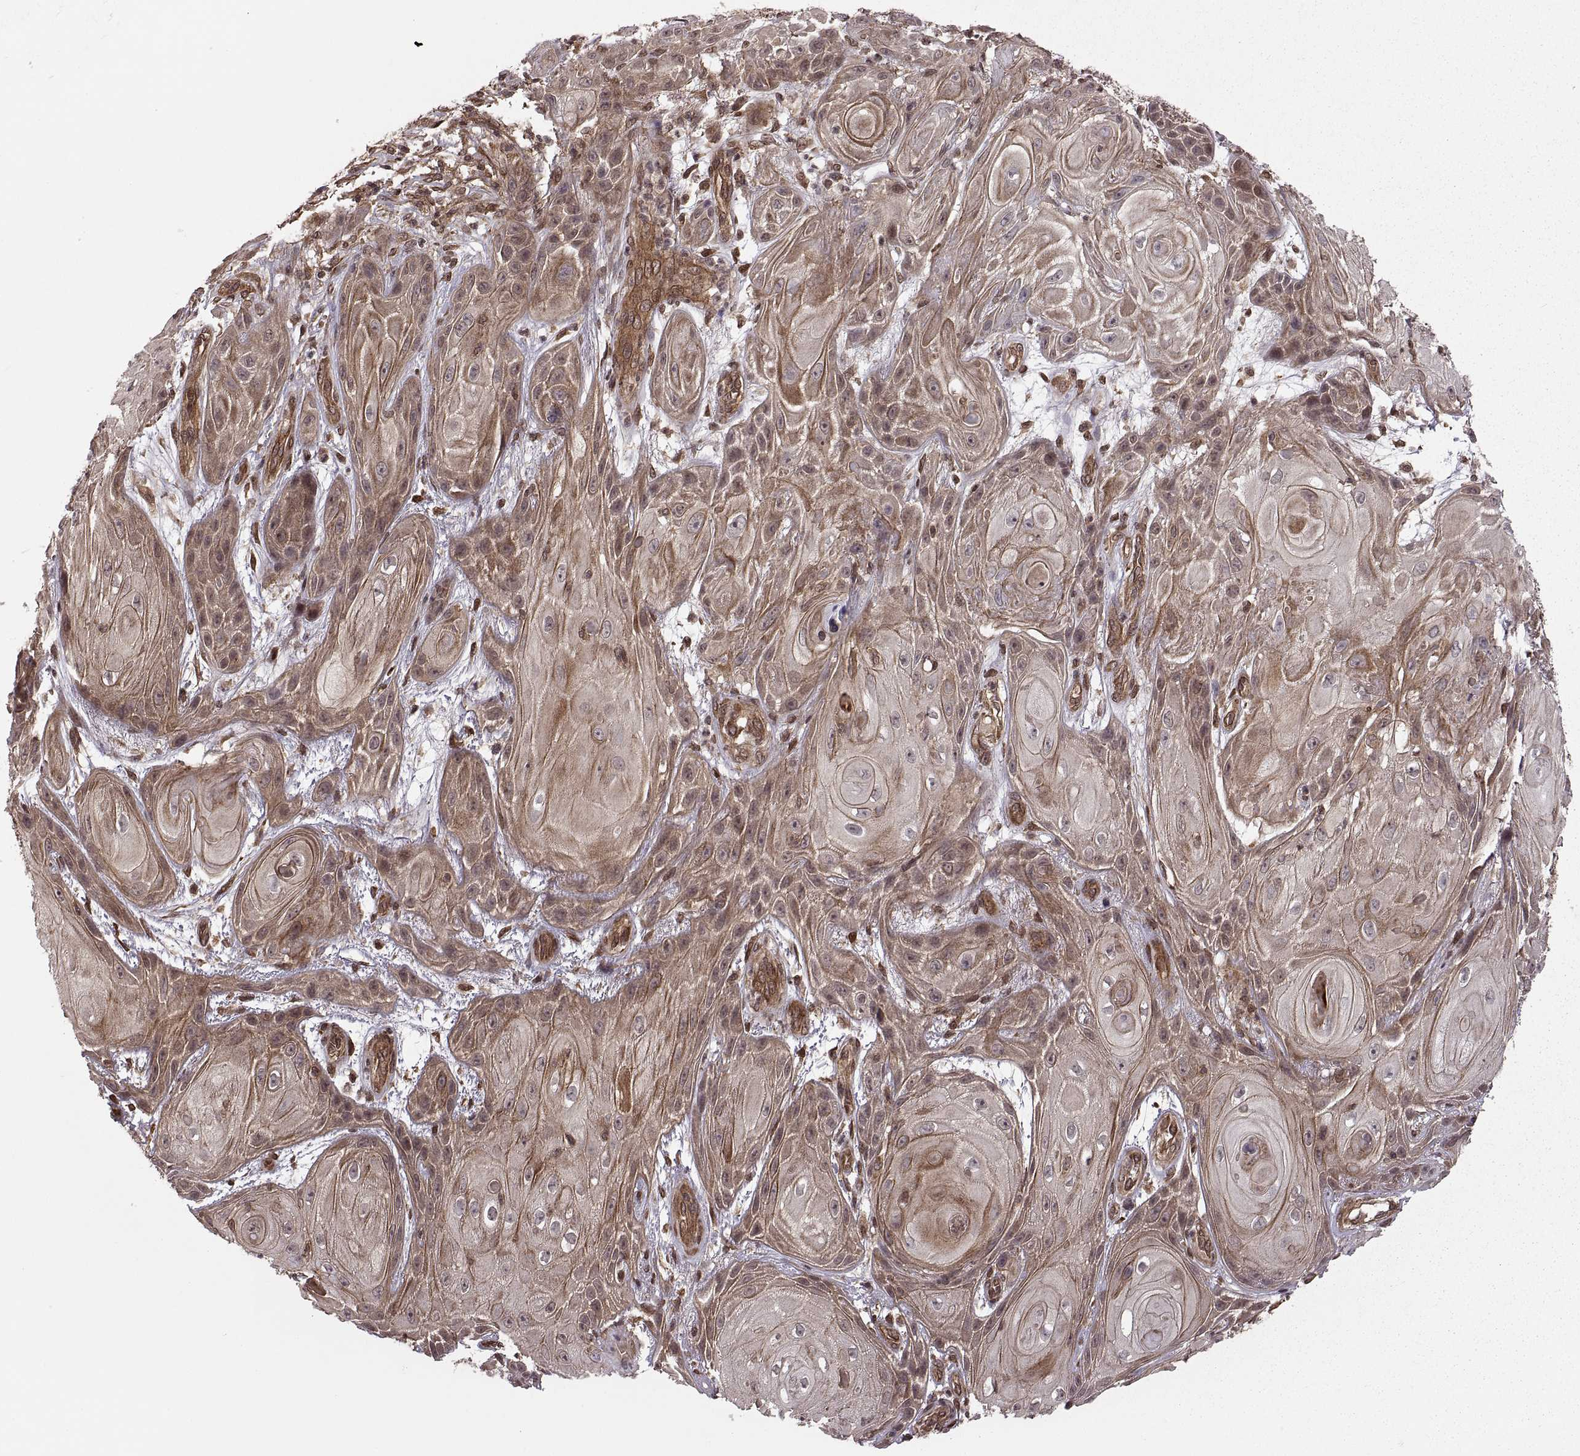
{"staining": {"intensity": "moderate", "quantity": ">75%", "location": "cytoplasmic/membranous"}, "tissue": "skin cancer", "cell_type": "Tumor cells", "image_type": "cancer", "snomed": [{"axis": "morphology", "description": "Squamous cell carcinoma, NOS"}, {"axis": "topography", "description": "Skin"}], "caption": "A brown stain highlights moderate cytoplasmic/membranous staining of a protein in skin cancer tumor cells.", "gene": "DEDD", "patient": {"sex": "male", "age": 62}}